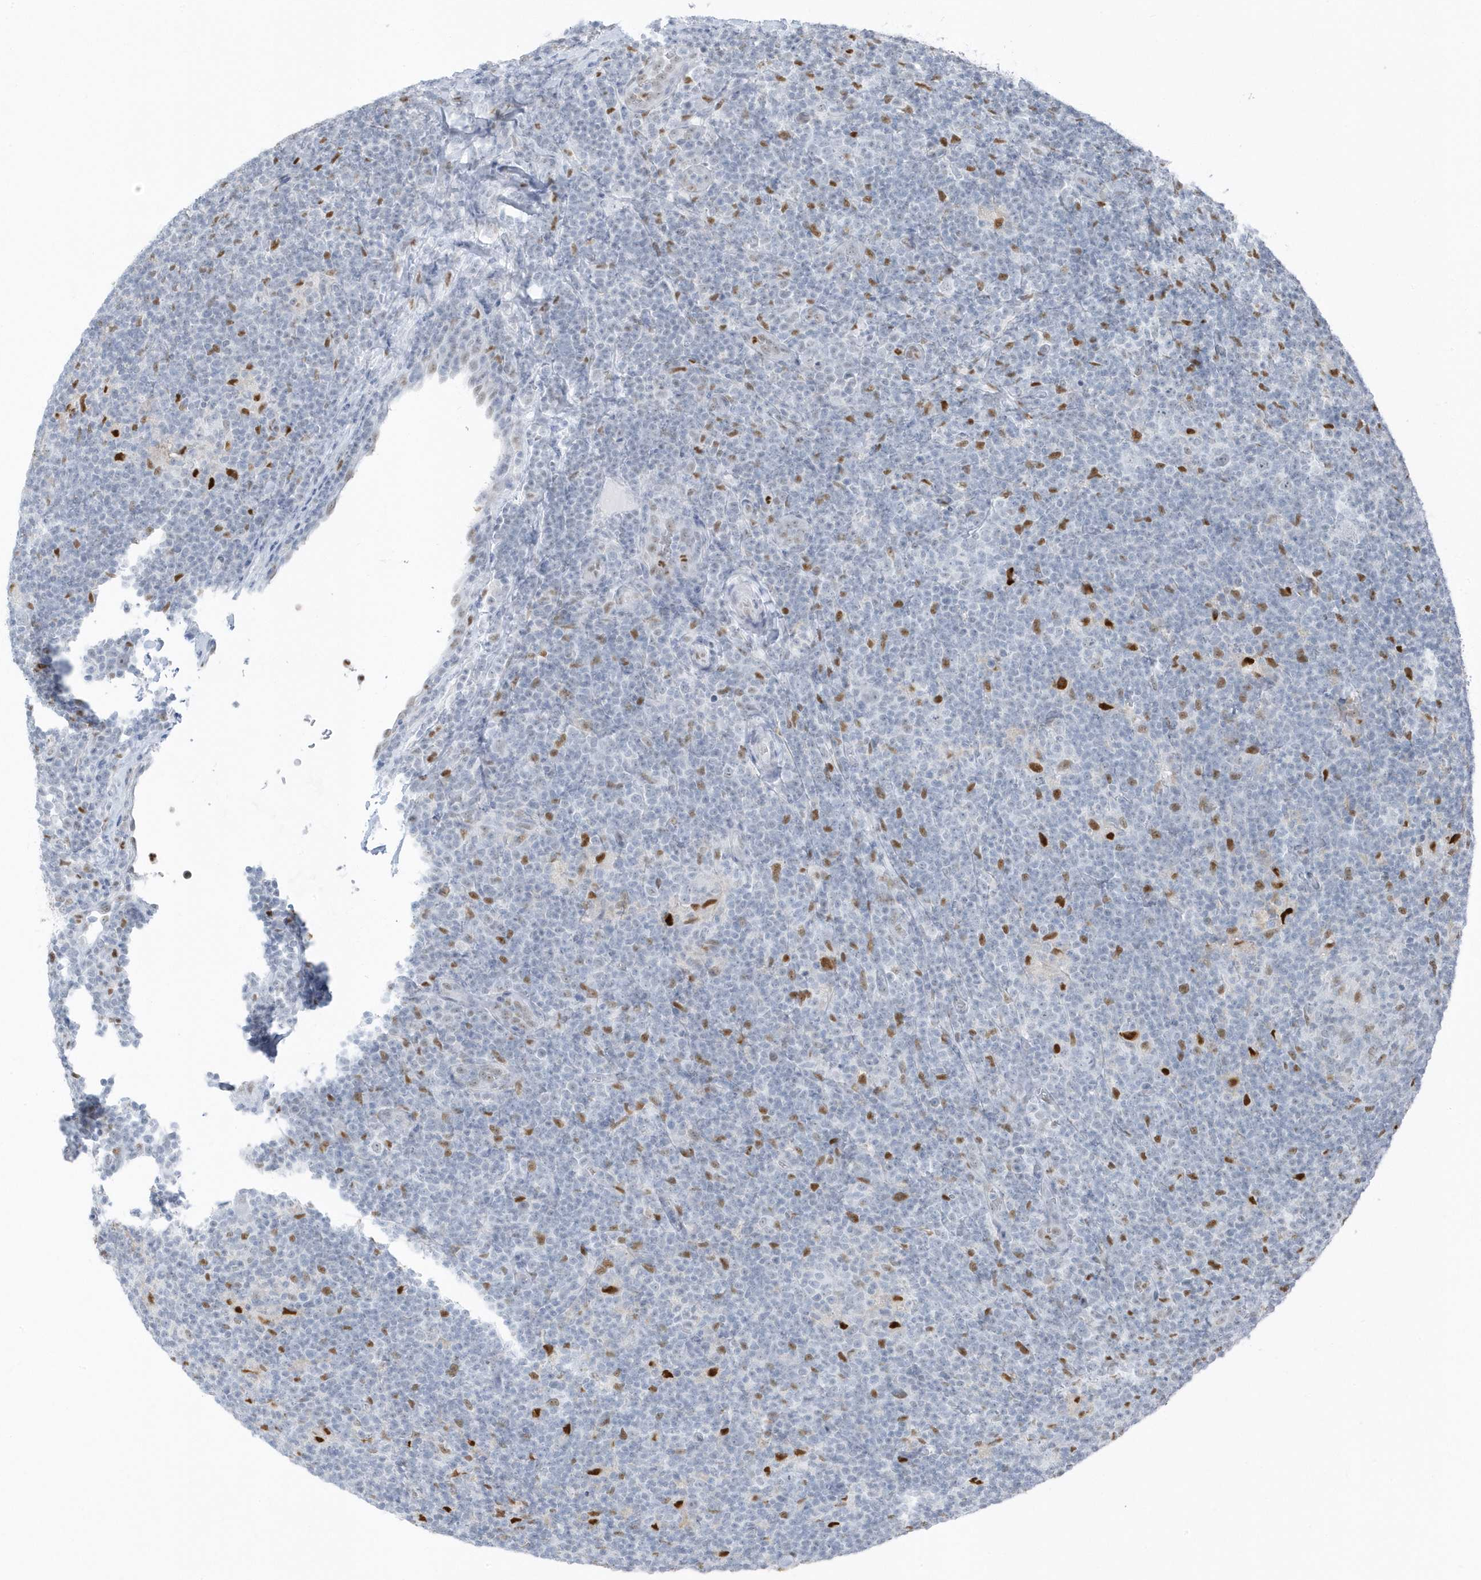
{"staining": {"intensity": "negative", "quantity": "none", "location": "none"}, "tissue": "lymphoma", "cell_type": "Tumor cells", "image_type": "cancer", "snomed": [{"axis": "morphology", "description": "Hodgkin's disease, NOS"}, {"axis": "topography", "description": "Lymph node"}], "caption": "IHC histopathology image of neoplastic tissue: Hodgkin's disease stained with DAB (3,3'-diaminobenzidine) reveals no significant protein expression in tumor cells.", "gene": "SMIM34", "patient": {"sex": "female", "age": 57}}